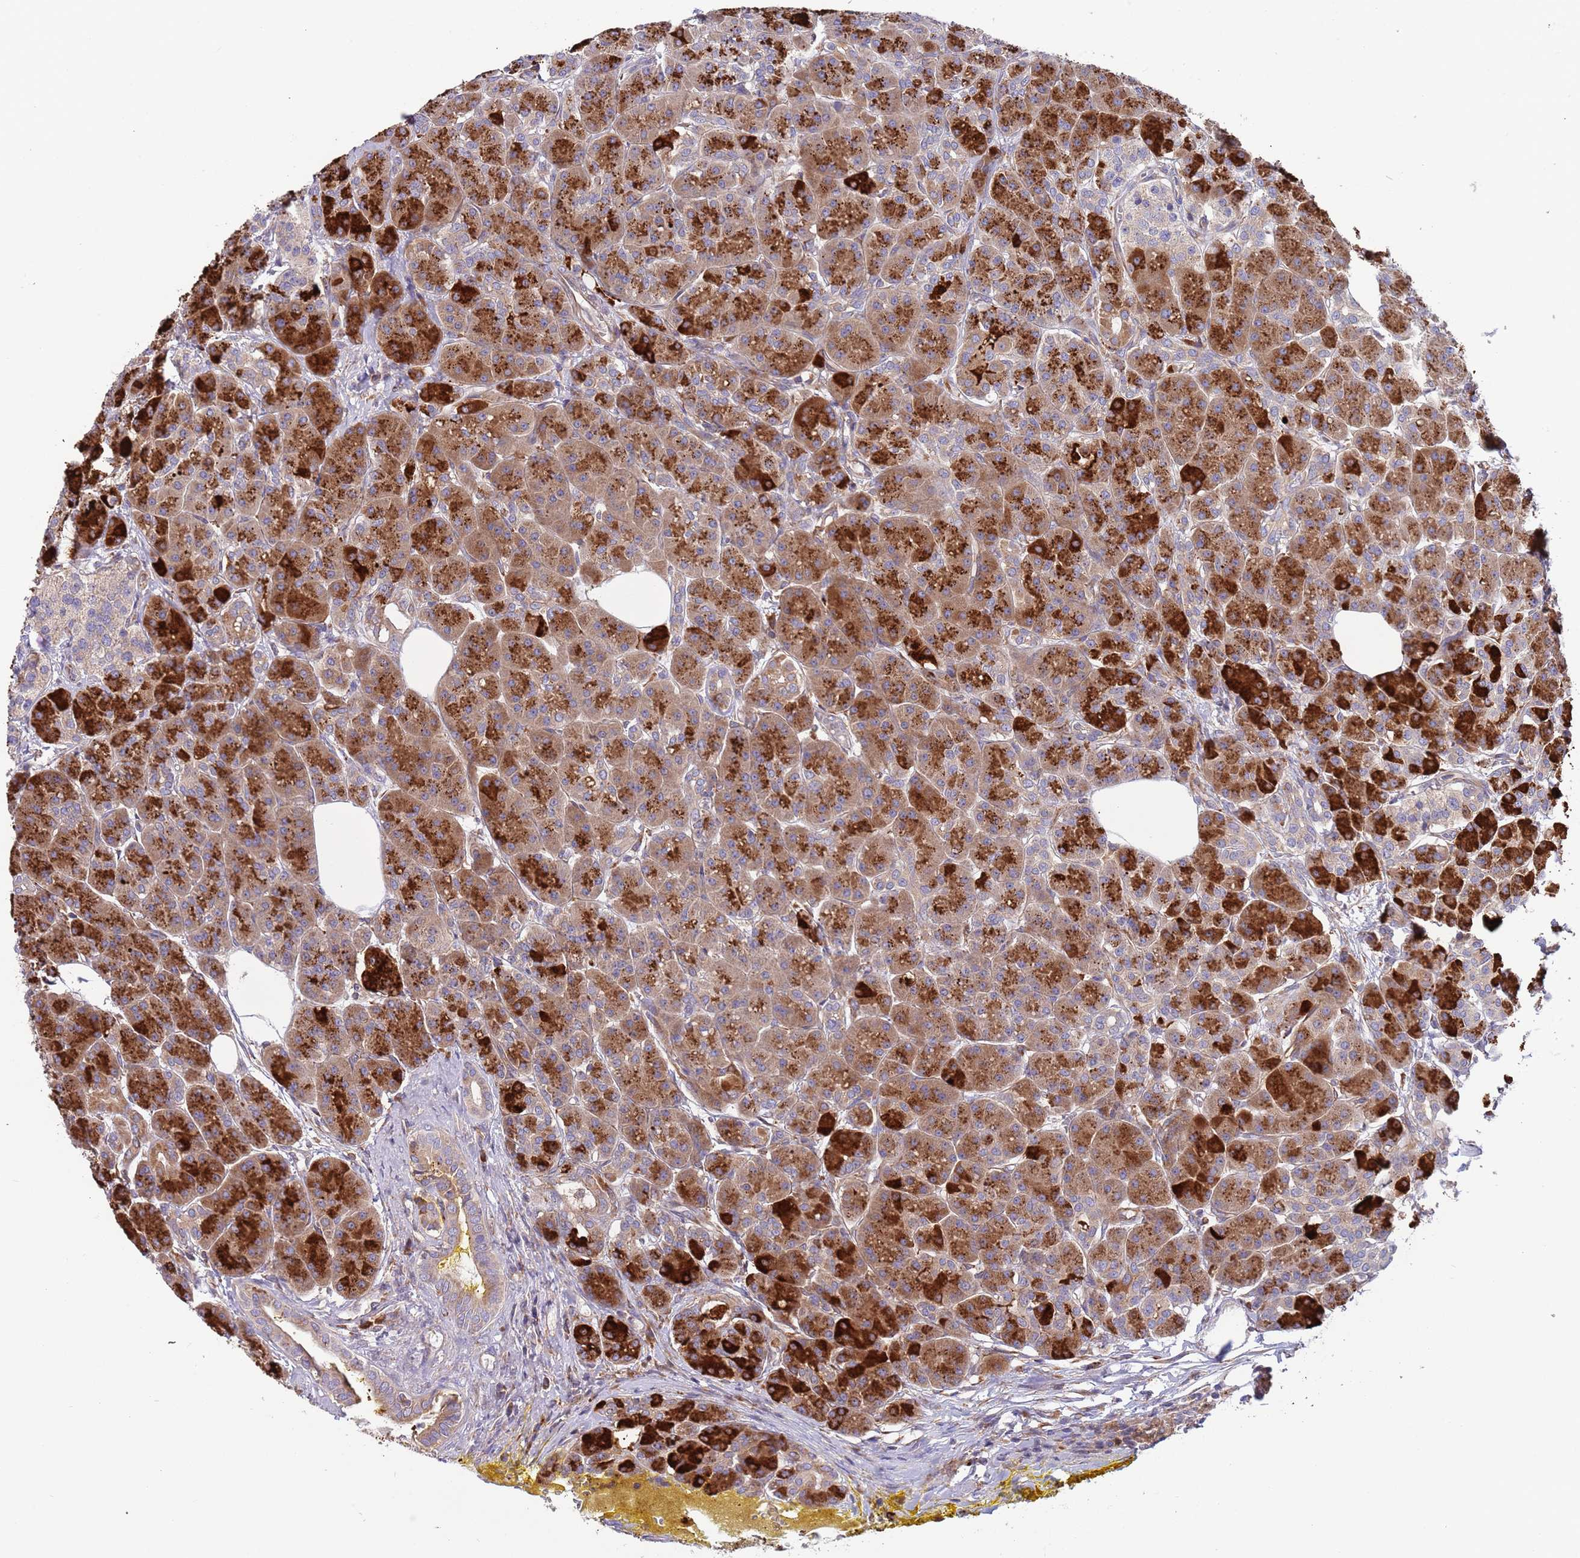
{"staining": {"intensity": "strong", "quantity": ">75%", "location": "cytoplasmic/membranous"}, "tissue": "pancreas", "cell_type": "Exocrine glandular cells", "image_type": "normal", "snomed": [{"axis": "morphology", "description": "Normal tissue, NOS"}, {"axis": "topography", "description": "Pancreas"}], "caption": "Benign pancreas demonstrates strong cytoplasmic/membranous expression in approximately >75% of exocrine glandular cells.", "gene": "ARMCX6", "patient": {"sex": "male", "age": 63}}